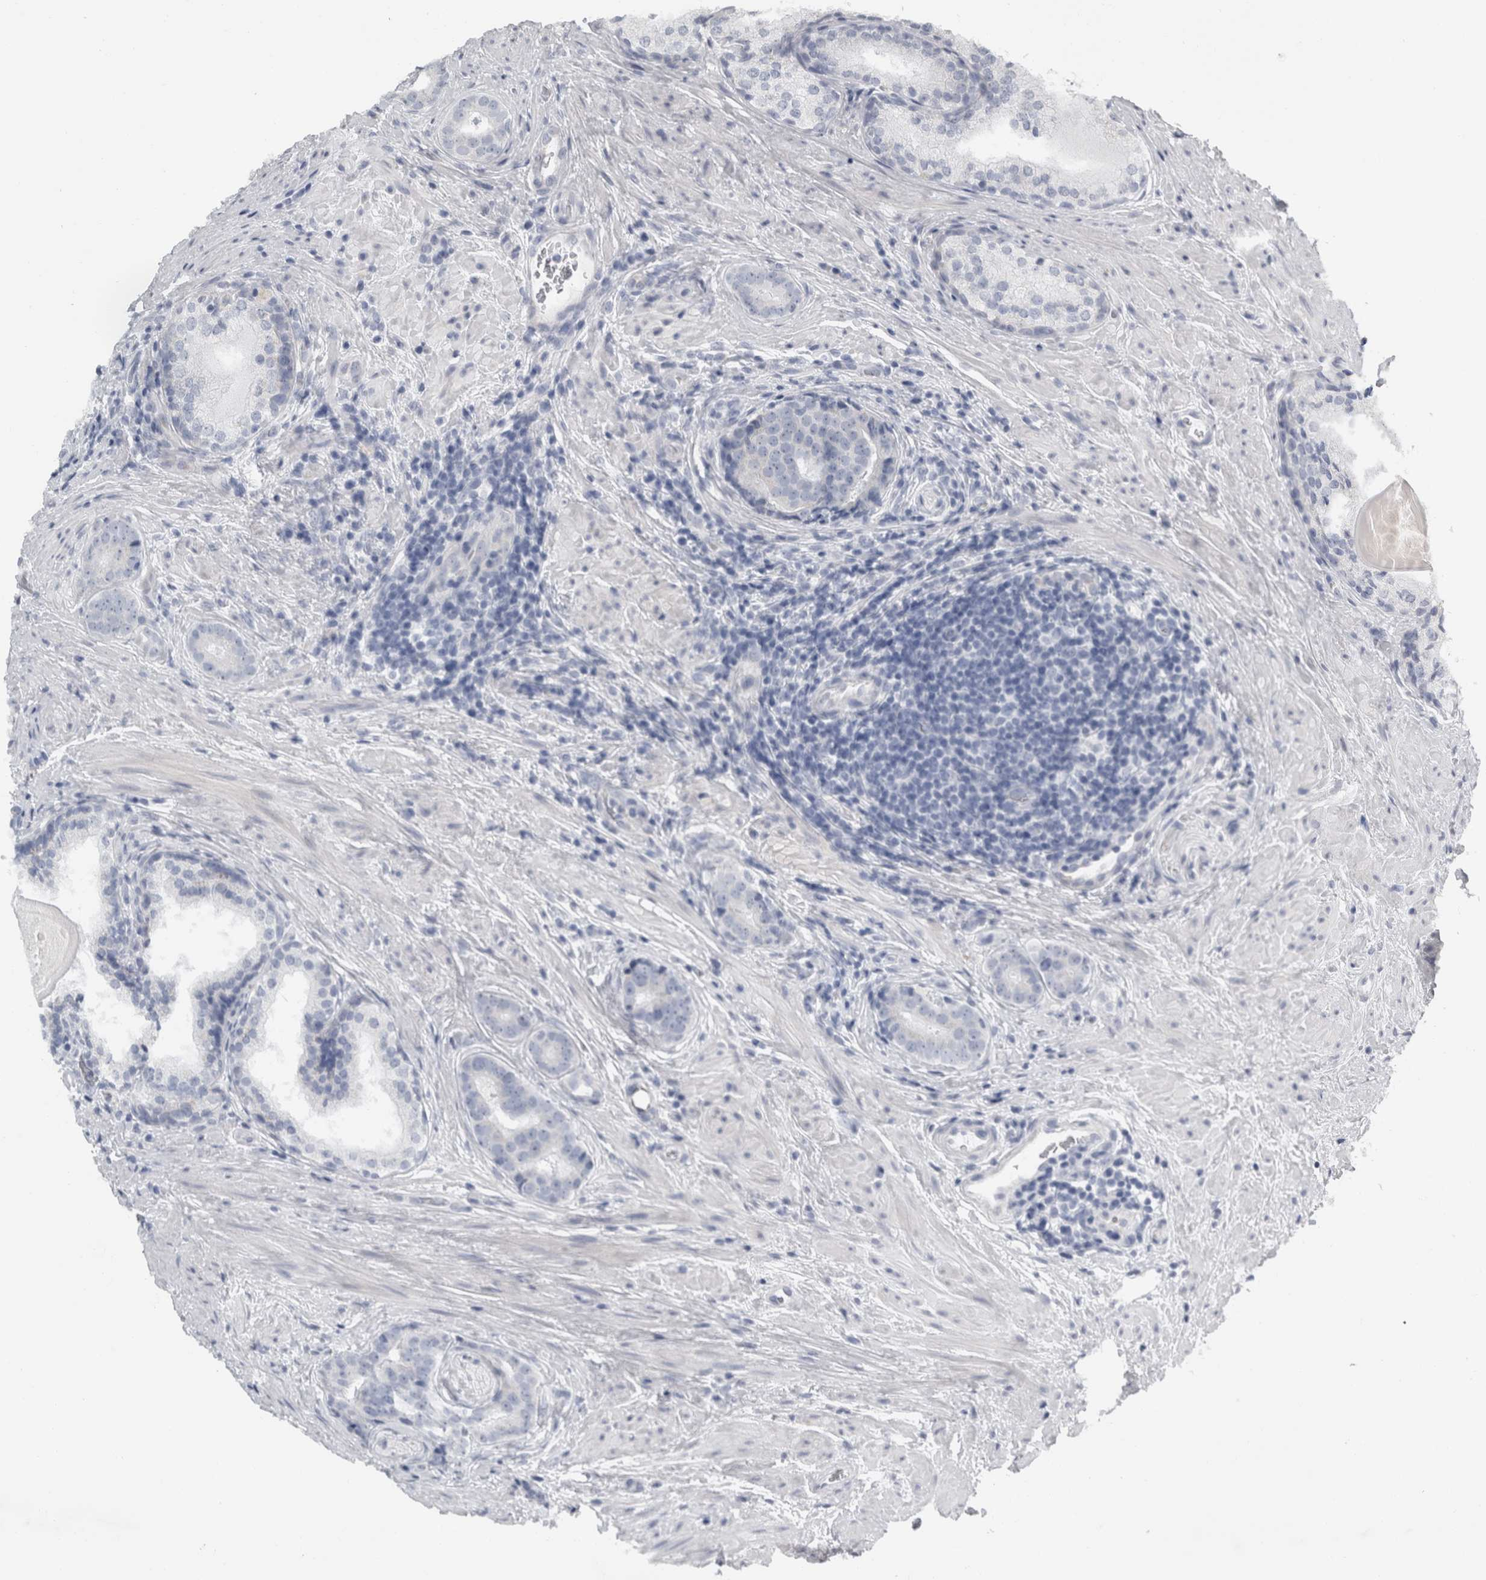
{"staining": {"intensity": "negative", "quantity": "none", "location": "none"}, "tissue": "prostate cancer", "cell_type": "Tumor cells", "image_type": "cancer", "snomed": [{"axis": "morphology", "description": "Adenocarcinoma, High grade"}, {"axis": "topography", "description": "Prostate"}], "caption": "A micrograph of prostate cancer (adenocarcinoma (high-grade)) stained for a protein exhibits no brown staining in tumor cells.", "gene": "FXYD7", "patient": {"sex": "male", "age": 56}}